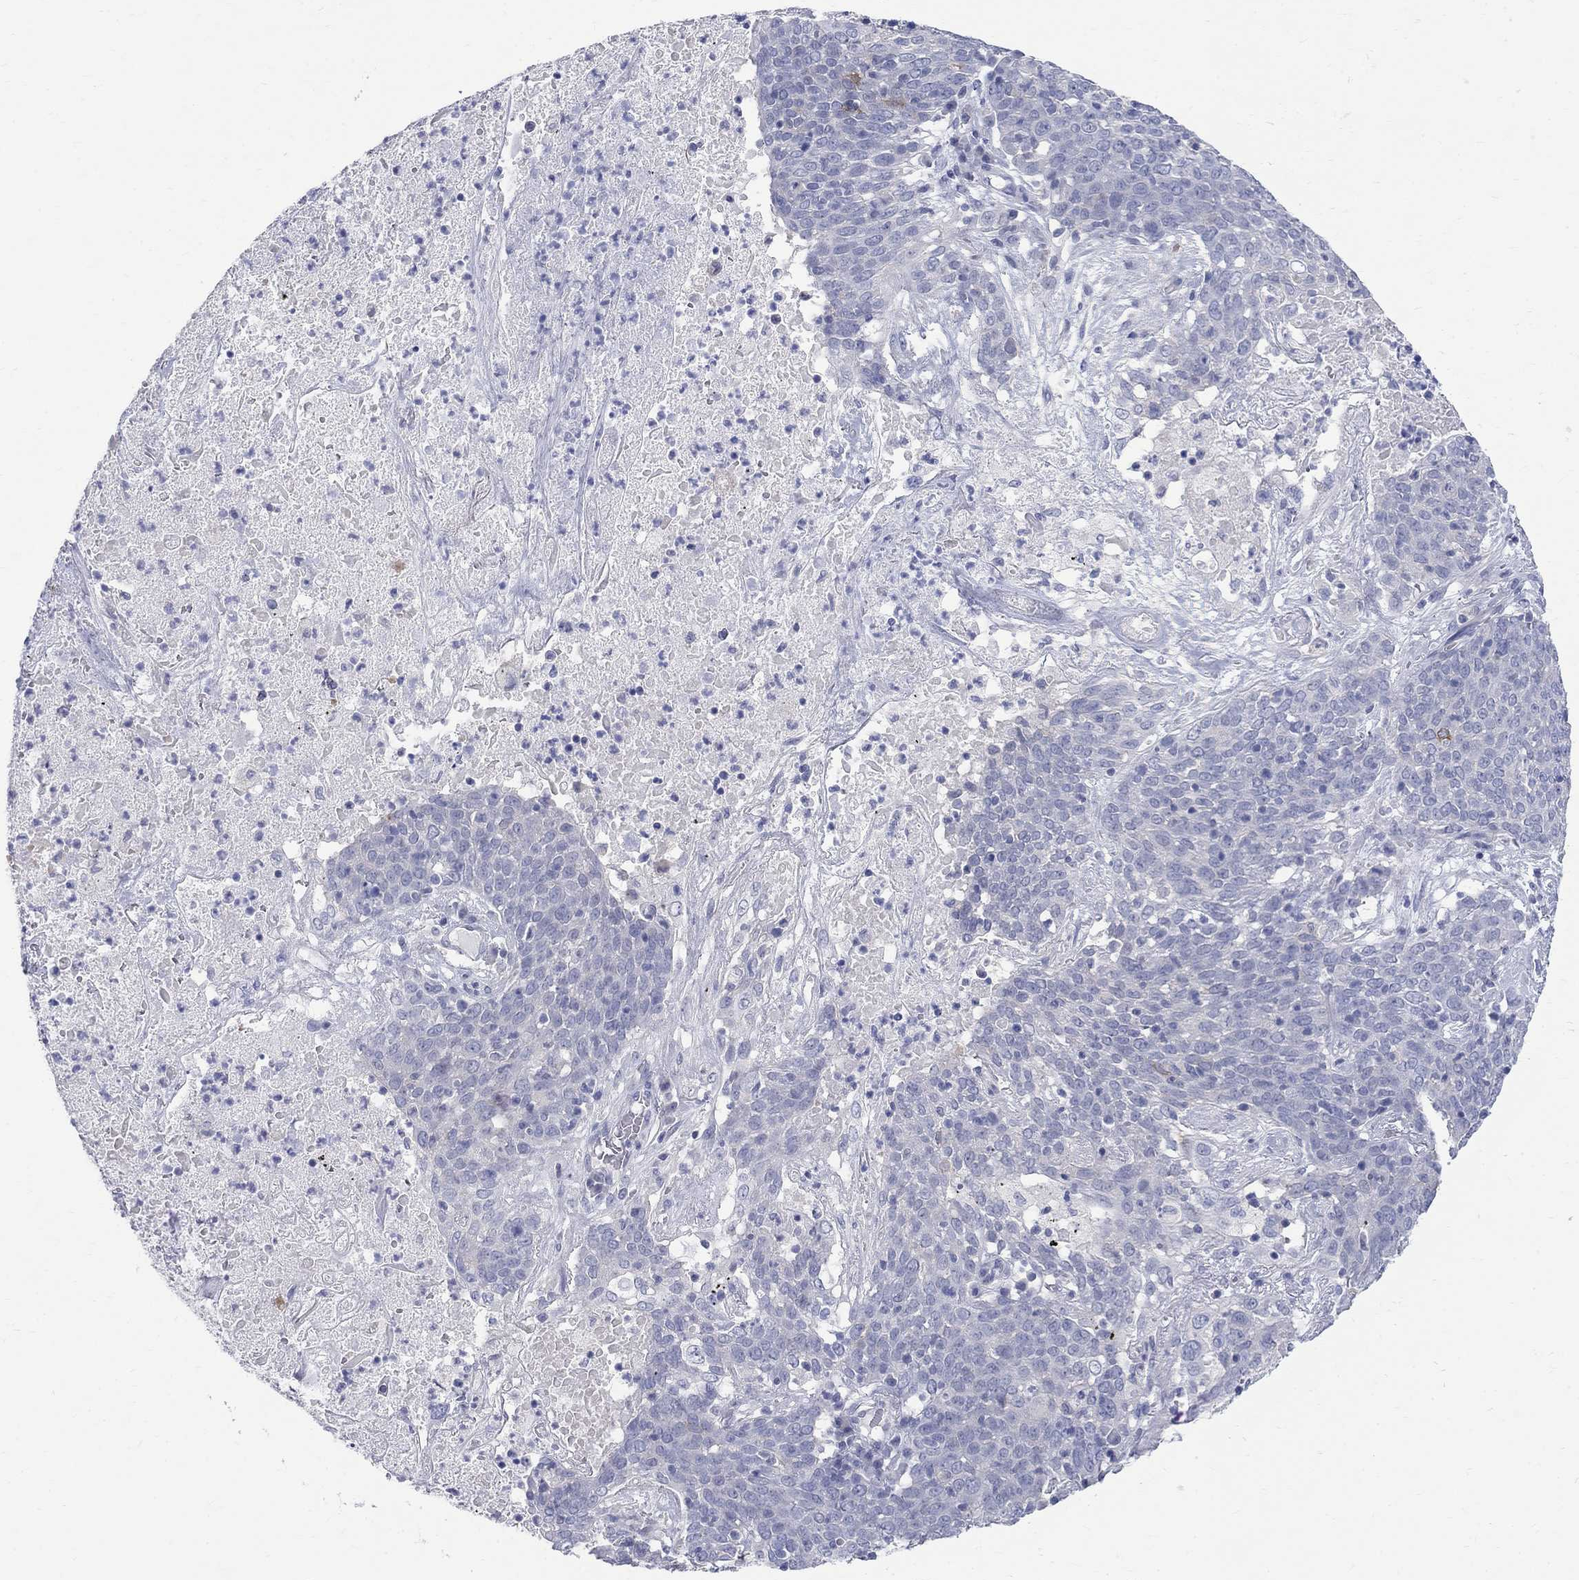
{"staining": {"intensity": "negative", "quantity": "none", "location": "none"}, "tissue": "lung cancer", "cell_type": "Tumor cells", "image_type": "cancer", "snomed": [{"axis": "morphology", "description": "Squamous cell carcinoma, NOS"}, {"axis": "topography", "description": "Lung"}], "caption": "Image shows no significant protein positivity in tumor cells of lung squamous cell carcinoma. (DAB immunohistochemistry with hematoxylin counter stain).", "gene": "MAGEB6", "patient": {"sex": "male", "age": 82}}